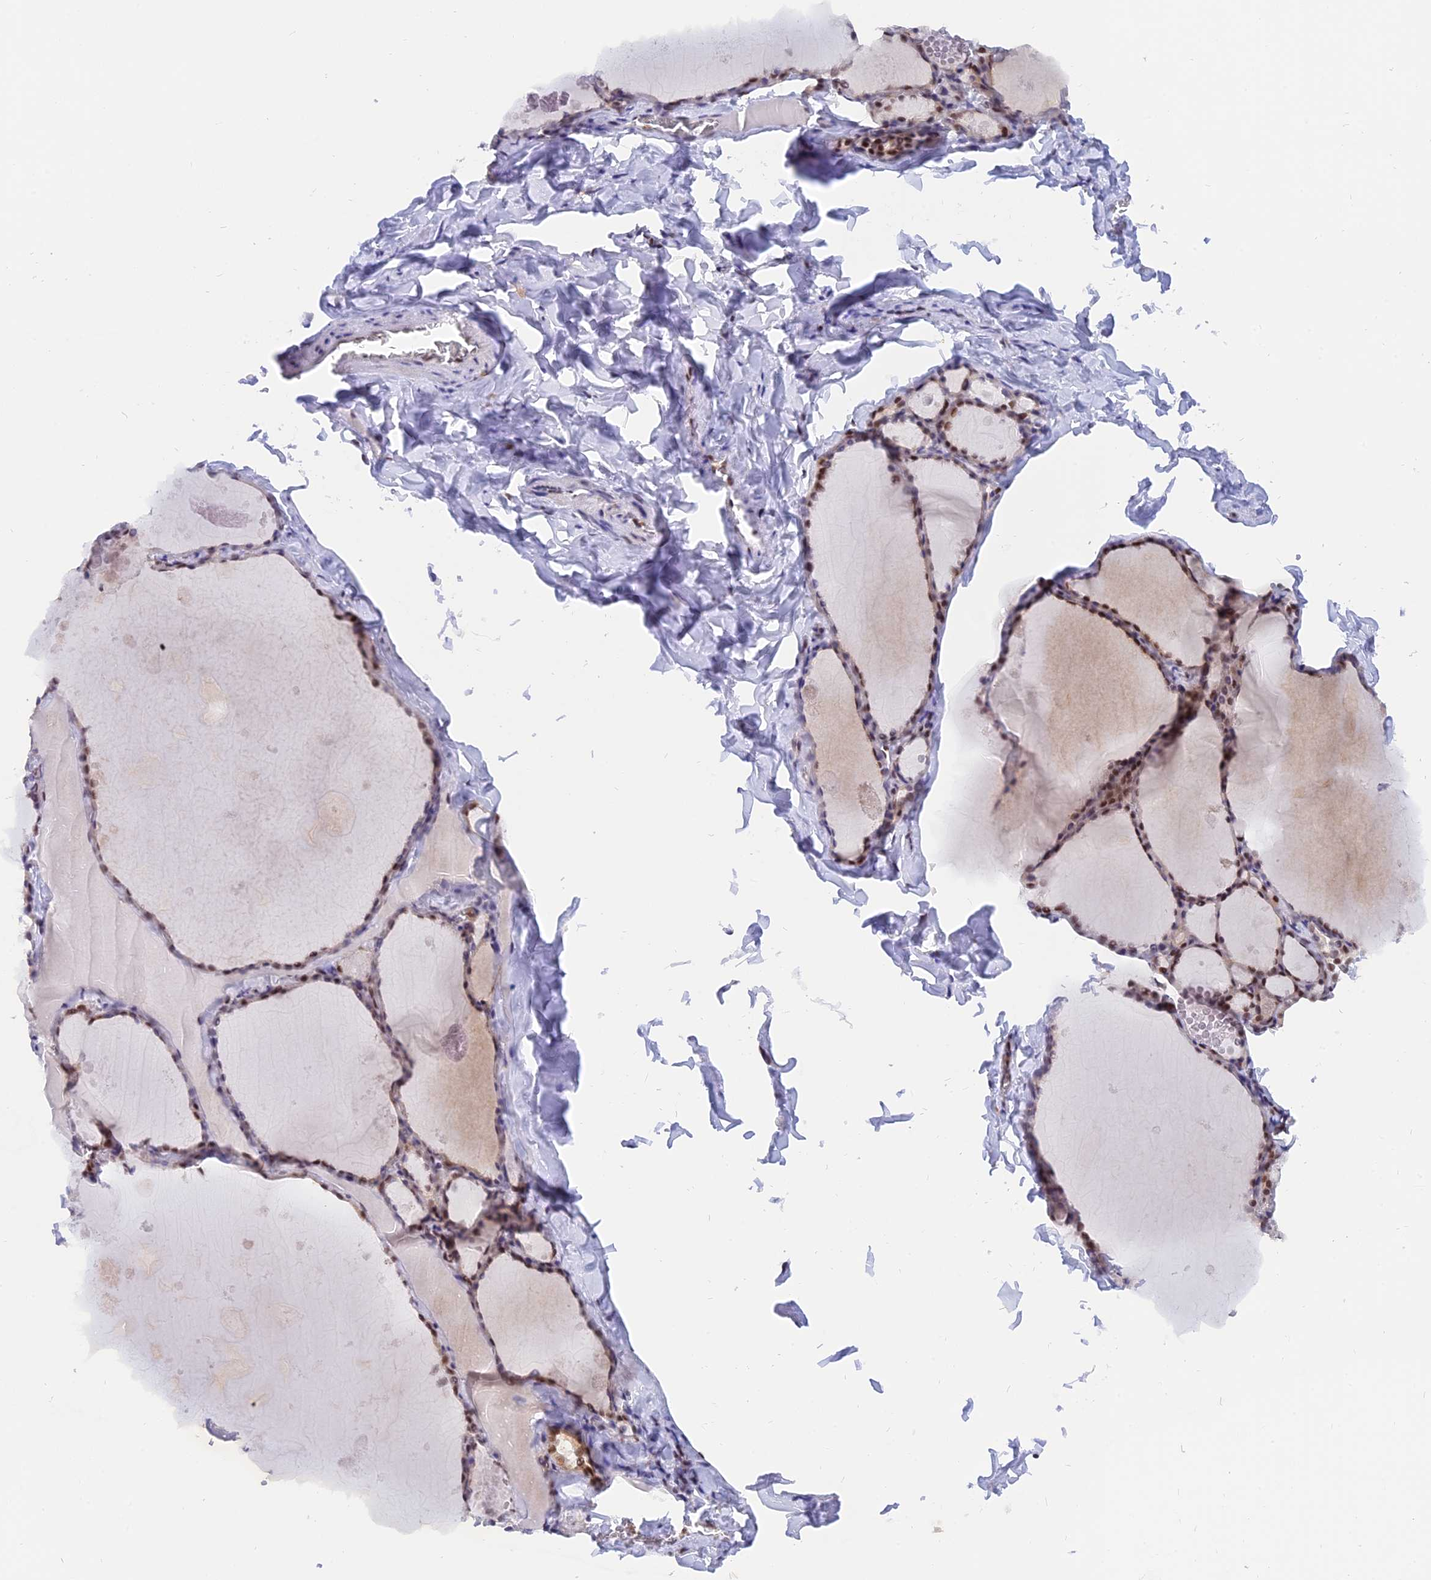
{"staining": {"intensity": "moderate", "quantity": ">75%", "location": "nuclear"}, "tissue": "thyroid gland", "cell_type": "Glandular cells", "image_type": "normal", "snomed": [{"axis": "morphology", "description": "Normal tissue, NOS"}, {"axis": "topography", "description": "Thyroid gland"}], "caption": "Protein expression analysis of unremarkable thyroid gland exhibits moderate nuclear positivity in about >75% of glandular cells.", "gene": "DPY30", "patient": {"sex": "male", "age": 56}}